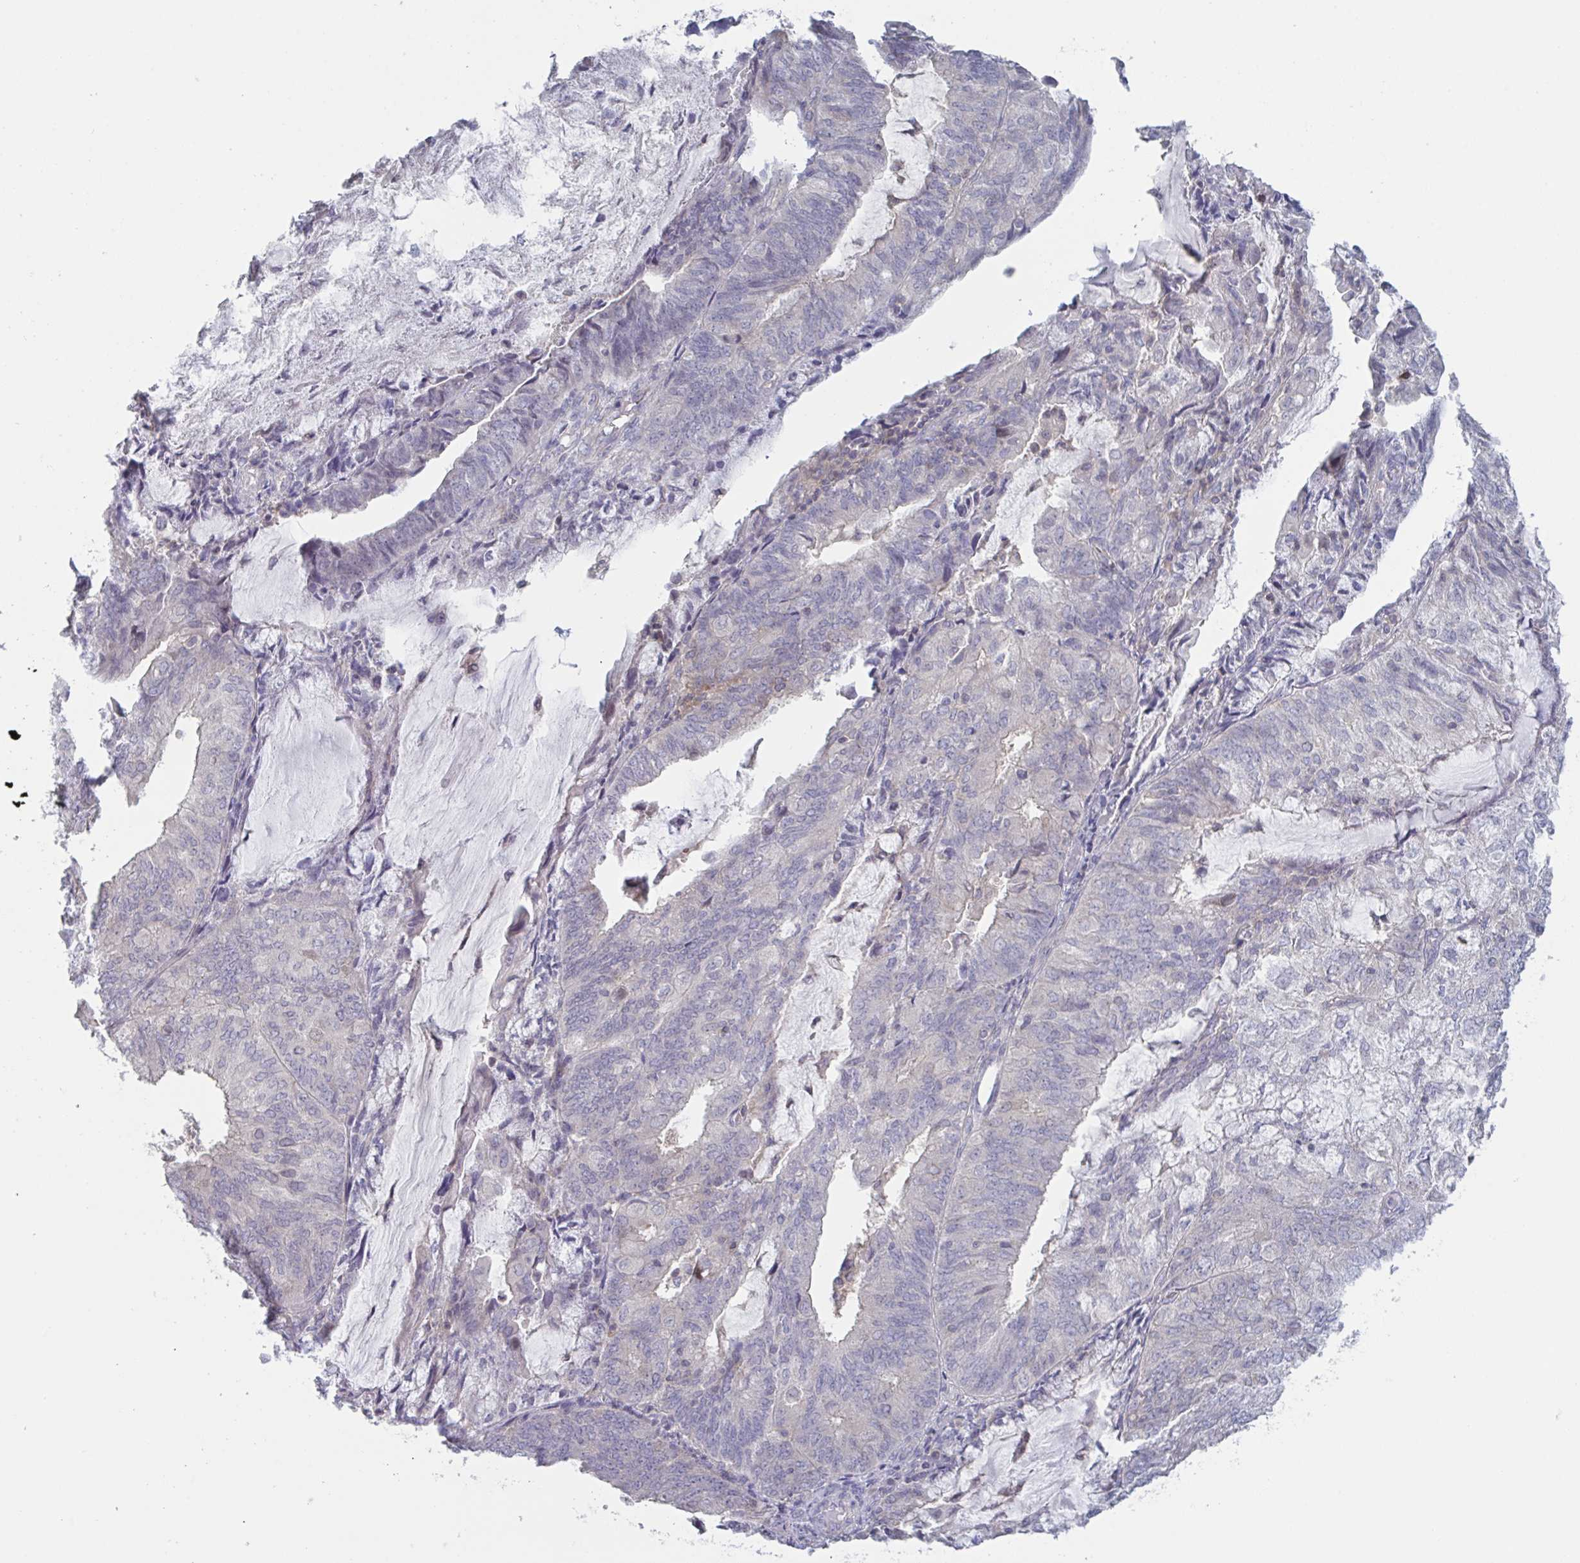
{"staining": {"intensity": "negative", "quantity": "none", "location": "none"}, "tissue": "endometrial cancer", "cell_type": "Tumor cells", "image_type": "cancer", "snomed": [{"axis": "morphology", "description": "Adenocarcinoma, NOS"}, {"axis": "topography", "description": "Endometrium"}], "caption": "Tumor cells show no significant expression in adenocarcinoma (endometrial).", "gene": "STK26", "patient": {"sex": "female", "age": 81}}